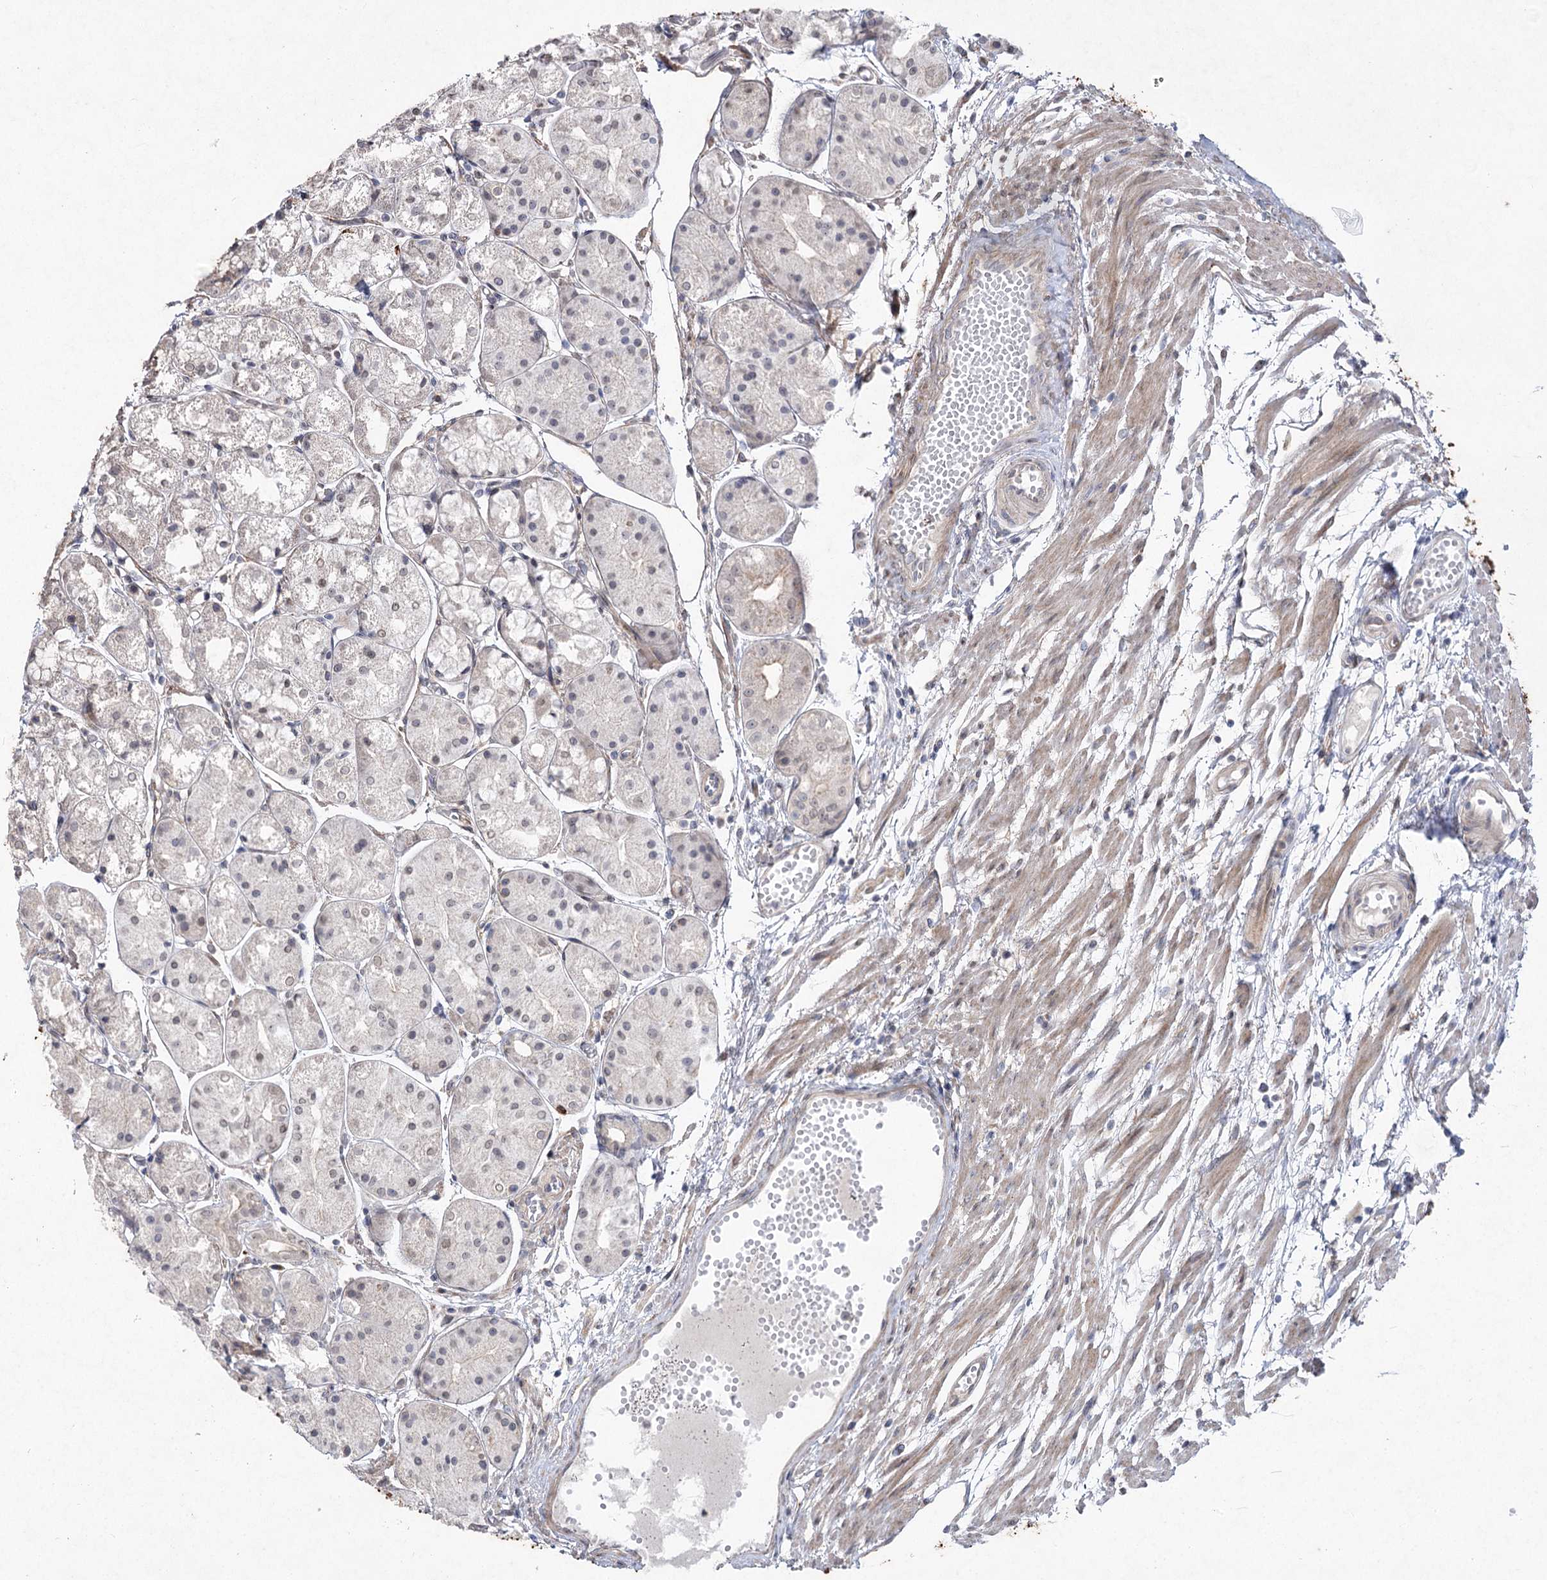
{"staining": {"intensity": "moderate", "quantity": "25%-75%", "location": "cytoplasmic/membranous"}, "tissue": "stomach", "cell_type": "Glandular cells", "image_type": "normal", "snomed": [{"axis": "morphology", "description": "Normal tissue, NOS"}, {"axis": "topography", "description": "Stomach, upper"}], "caption": "IHC (DAB (3,3'-diaminobenzidine)) staining of normal human stomach displays moderate cytoplasmic/membranous protein positivity in approximately 25%-75% of glandular cells.", "gene": "SH3BP5L", "patient": {"sex": "male", "age": 72}}